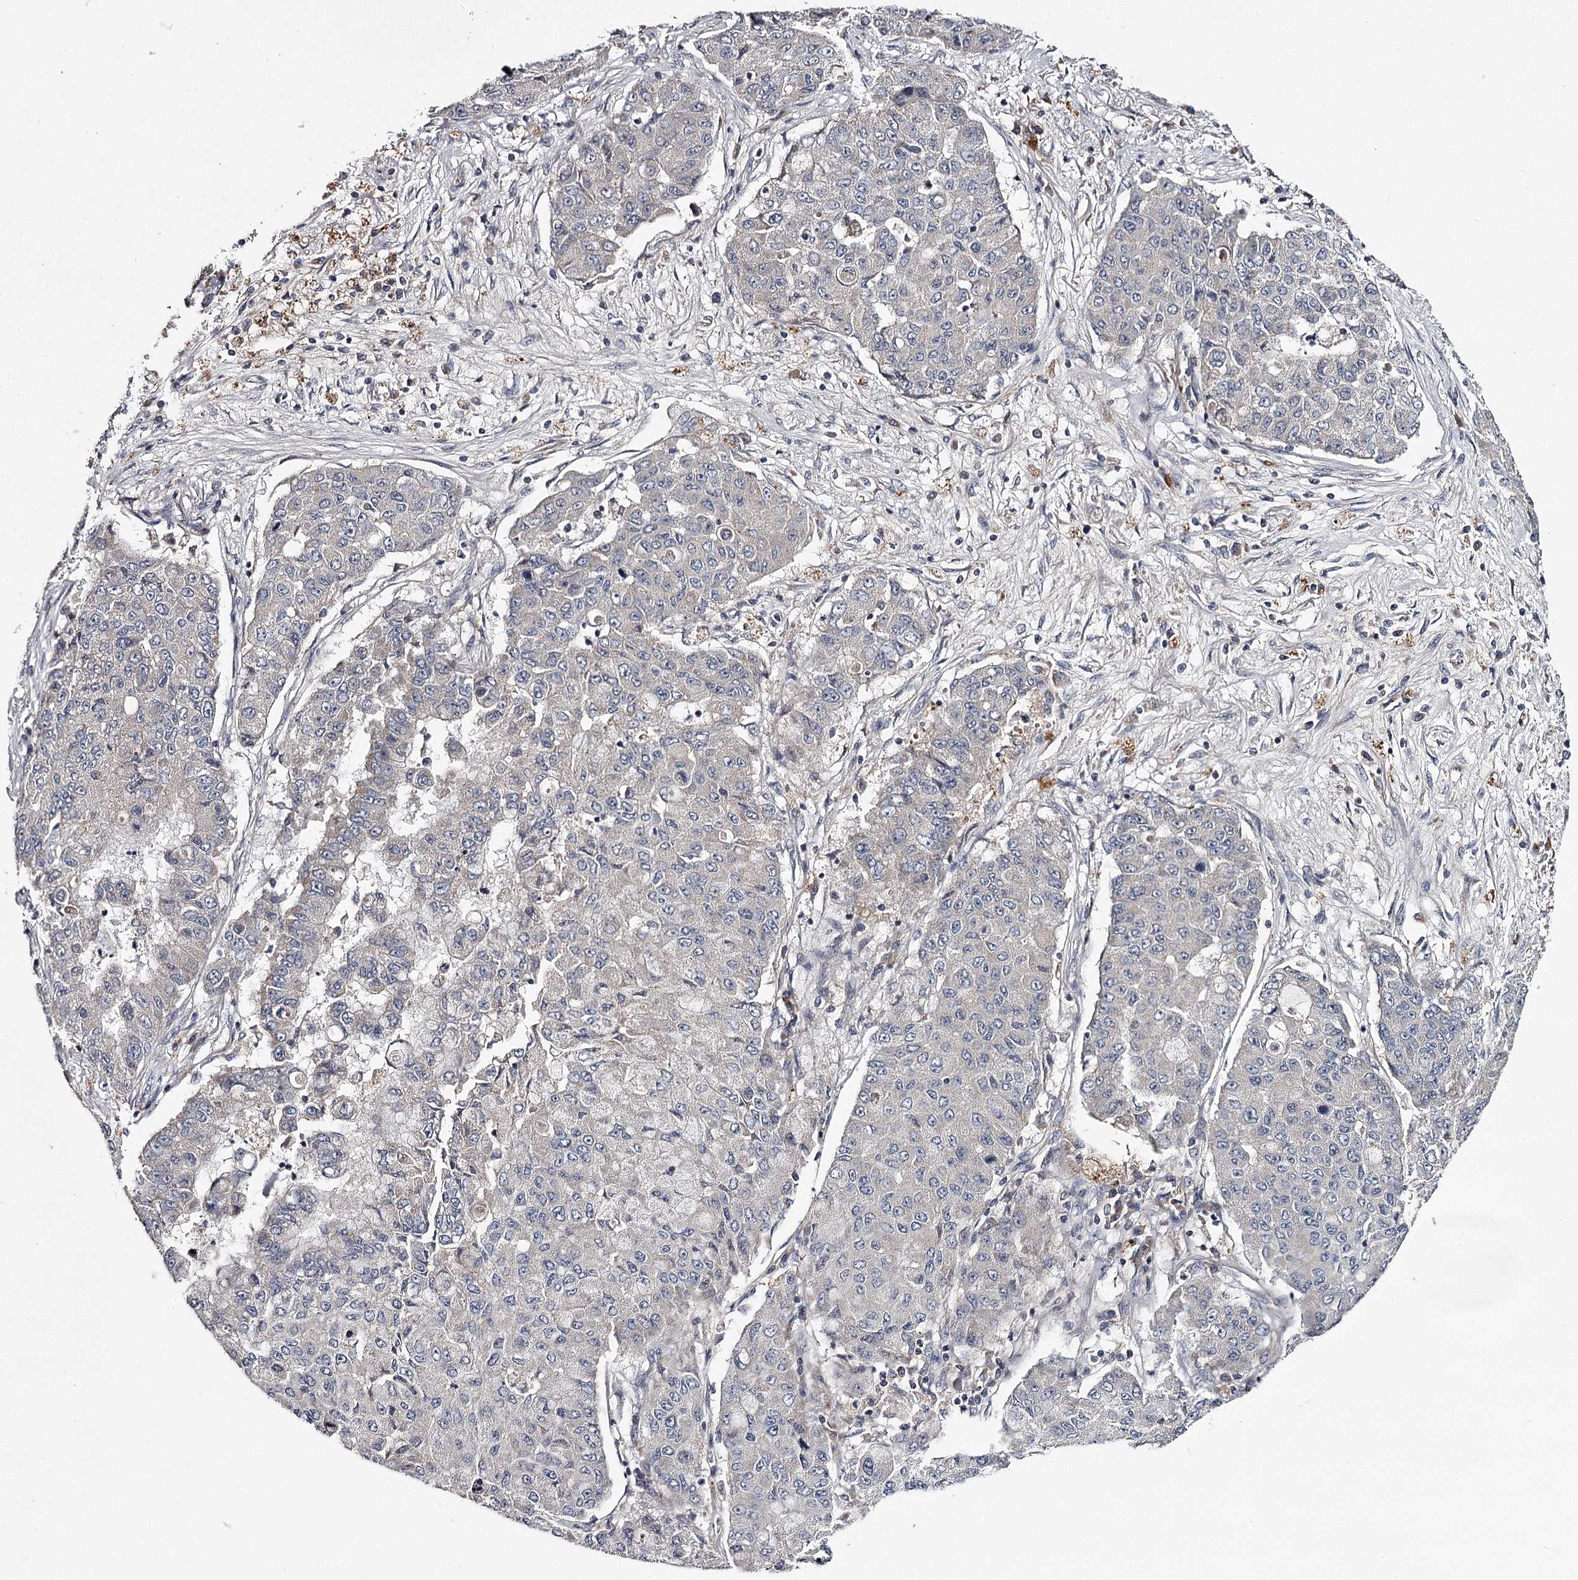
{"staining": {"intensity": "negative", "quantity": "none", "location": "none"}, "tissue": "lung cancer", "cell_type": "Tumor cells", "image_type": "cancer", "snomed": [{"axis": "morphology", "description": "Squamous cell carcinoma, NOS"}, {"axis": "topography", "description": "Lung"}], "caption": "An IHC photomicrograph of squamous cell carcinoma (lung) is shown. There is no staining in tumor cells of squamous cell carcinoma (lung).", "gene": "RASSF6", "patient": {"sex": "male", "age": 74}}